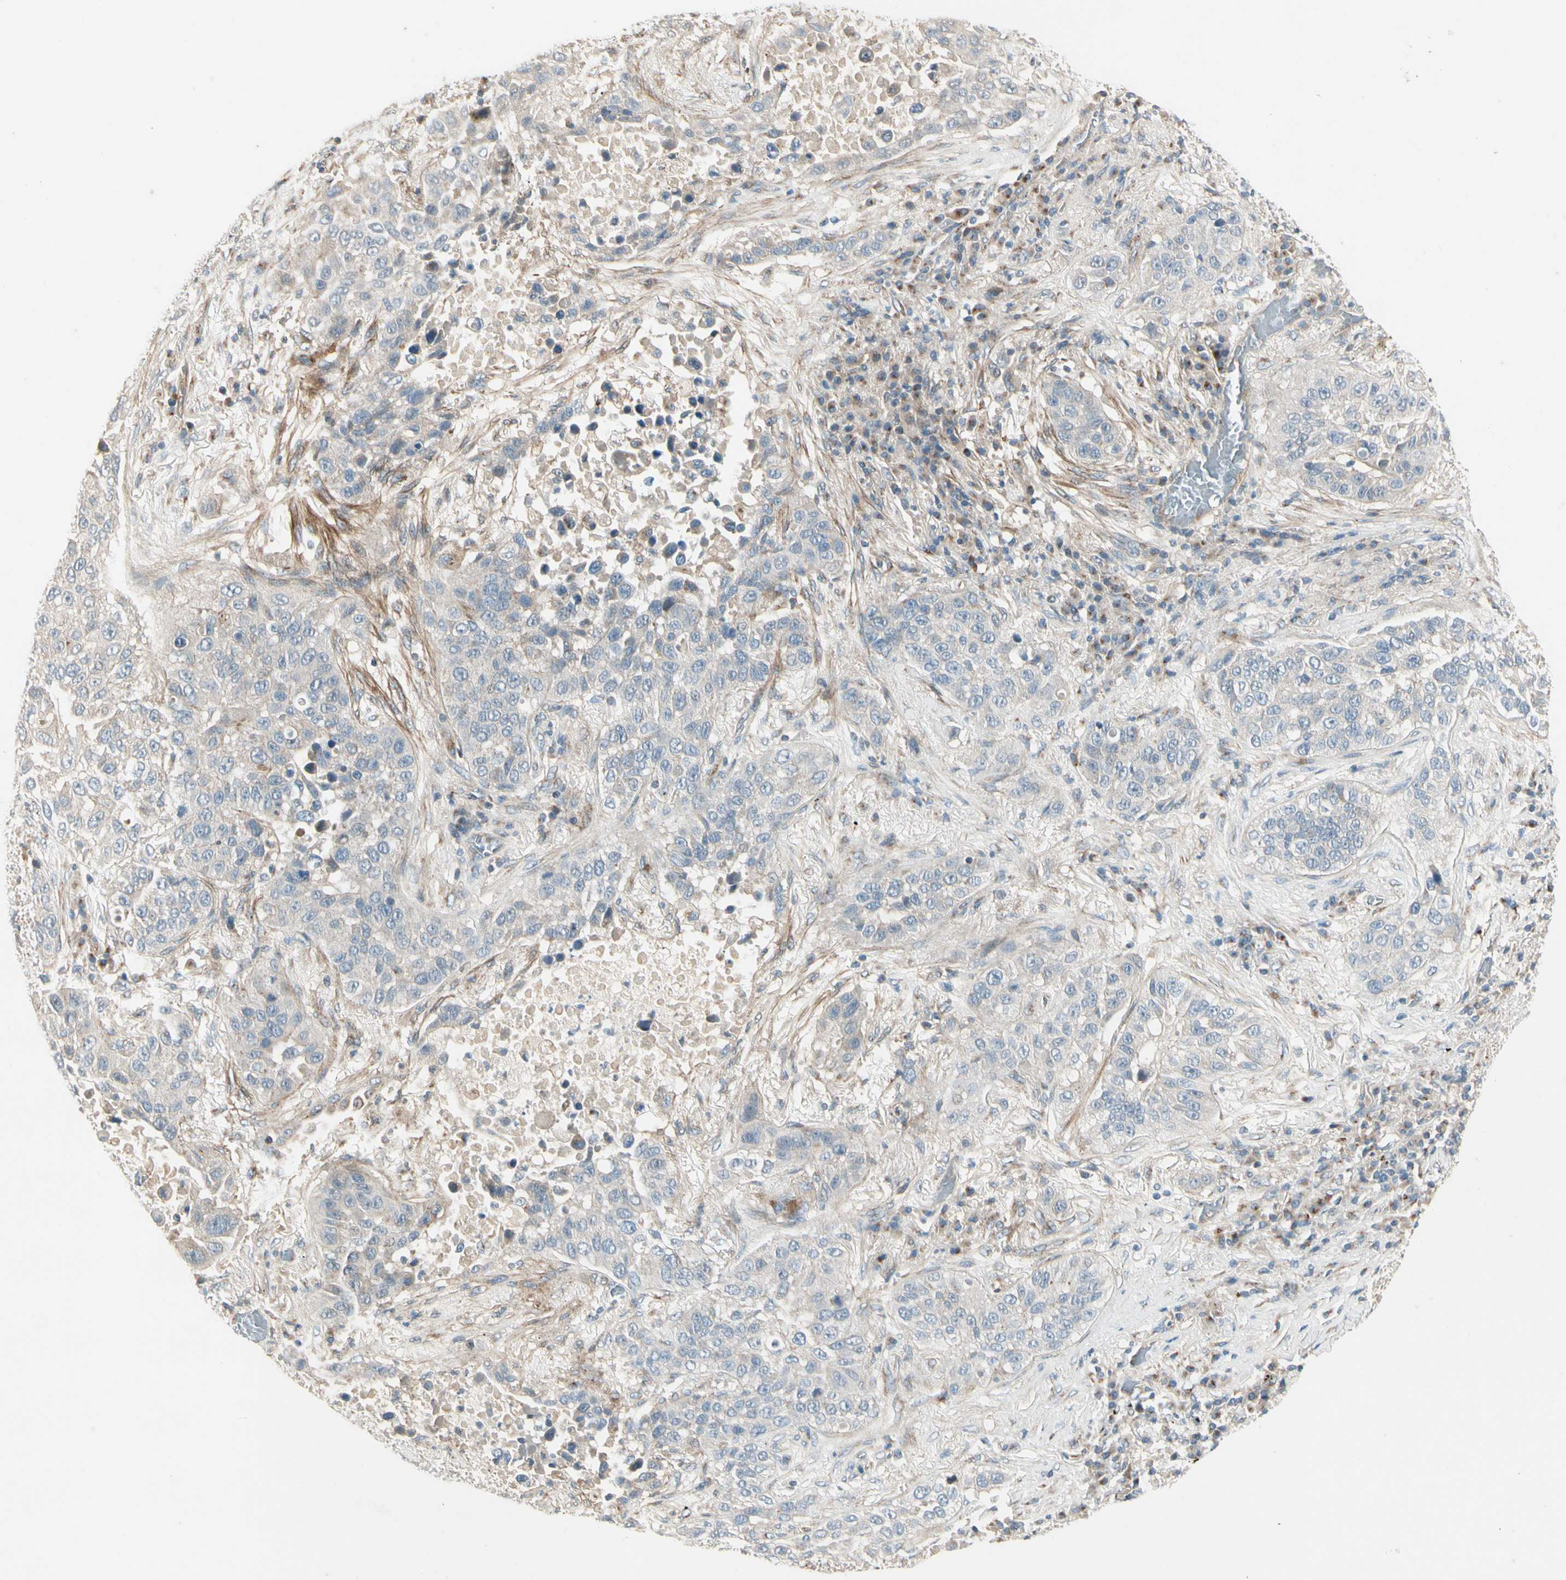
{"staining": {"intensity": "weak", "quantity": "<25%", "location": "cytoplasmic/membranous"}, "tissue": "lung cancer", "cell_type": "Tumor cells", "image_type": "cancer", "snomed": [{"axis": "morphology", "description": "Squamous cell carcinoma, NOS"}, {"axis": "topography", "description": "Lung"}], "caption": "Immunohistochemistry (IHC) of lung cancer demonstrates no staining in tumor cells.", "gene": "ABCA3", "patient": {"sex": "male", "age": 57}}